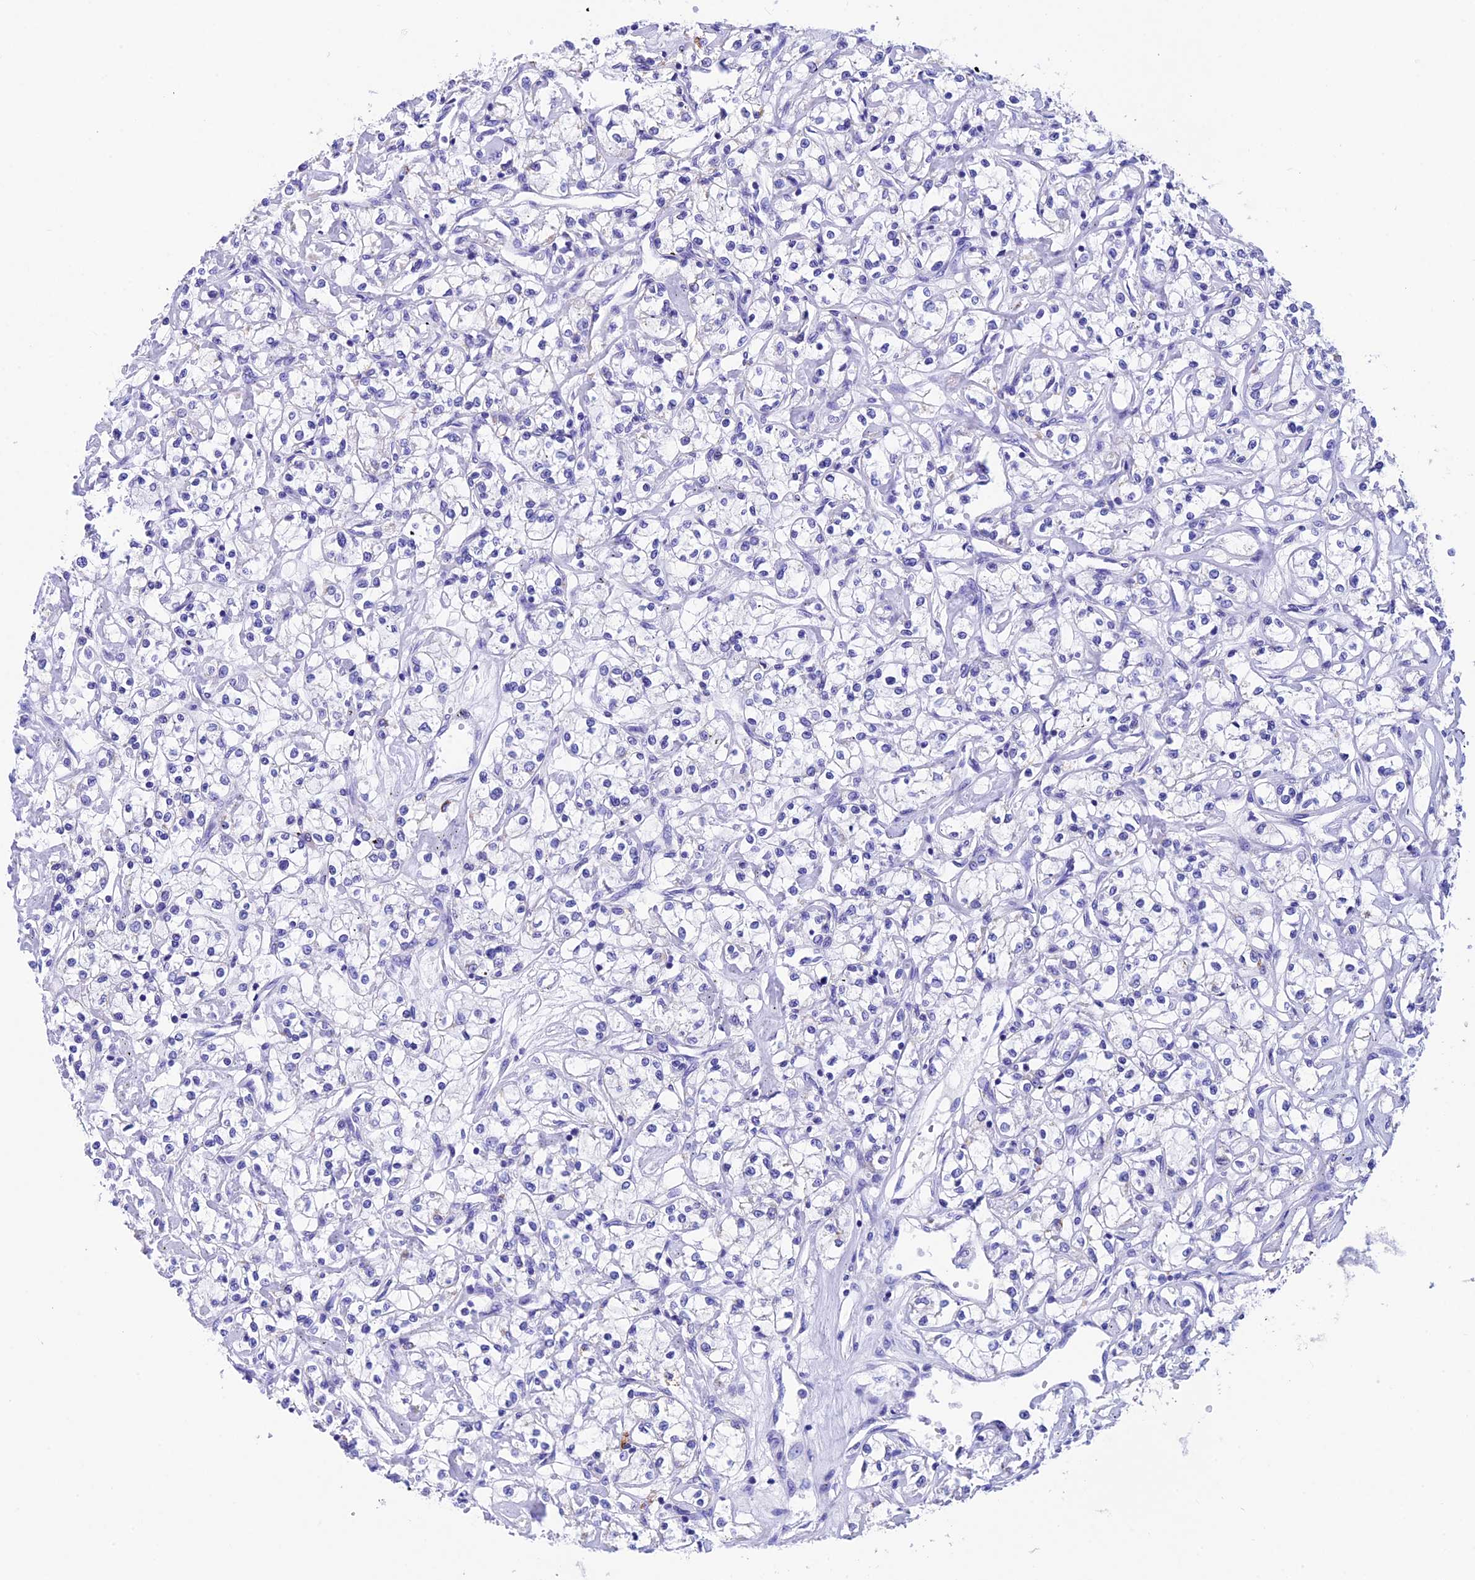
{"staining": {"intensity": "negative", "quantity": "none", "location": "none"}, "tissue": "renal cancer", "cell_type": "Tumor cells", "image_type": "cancer", "snomed": [{"axis": "morphology", "description": "Adenocarcinoma, NOS"}, {"axis": "topography", "description": "Kidney"}], "caption": "Immunohistochemical staining of adenocarcinoma (renal) demonstrates no significant expression in tumor cells. (Immunohistochemistry, brightfield microscopy, high magnification).", "gene": "SLC8B1", "patient": {"sex": "female", "age": 59}}